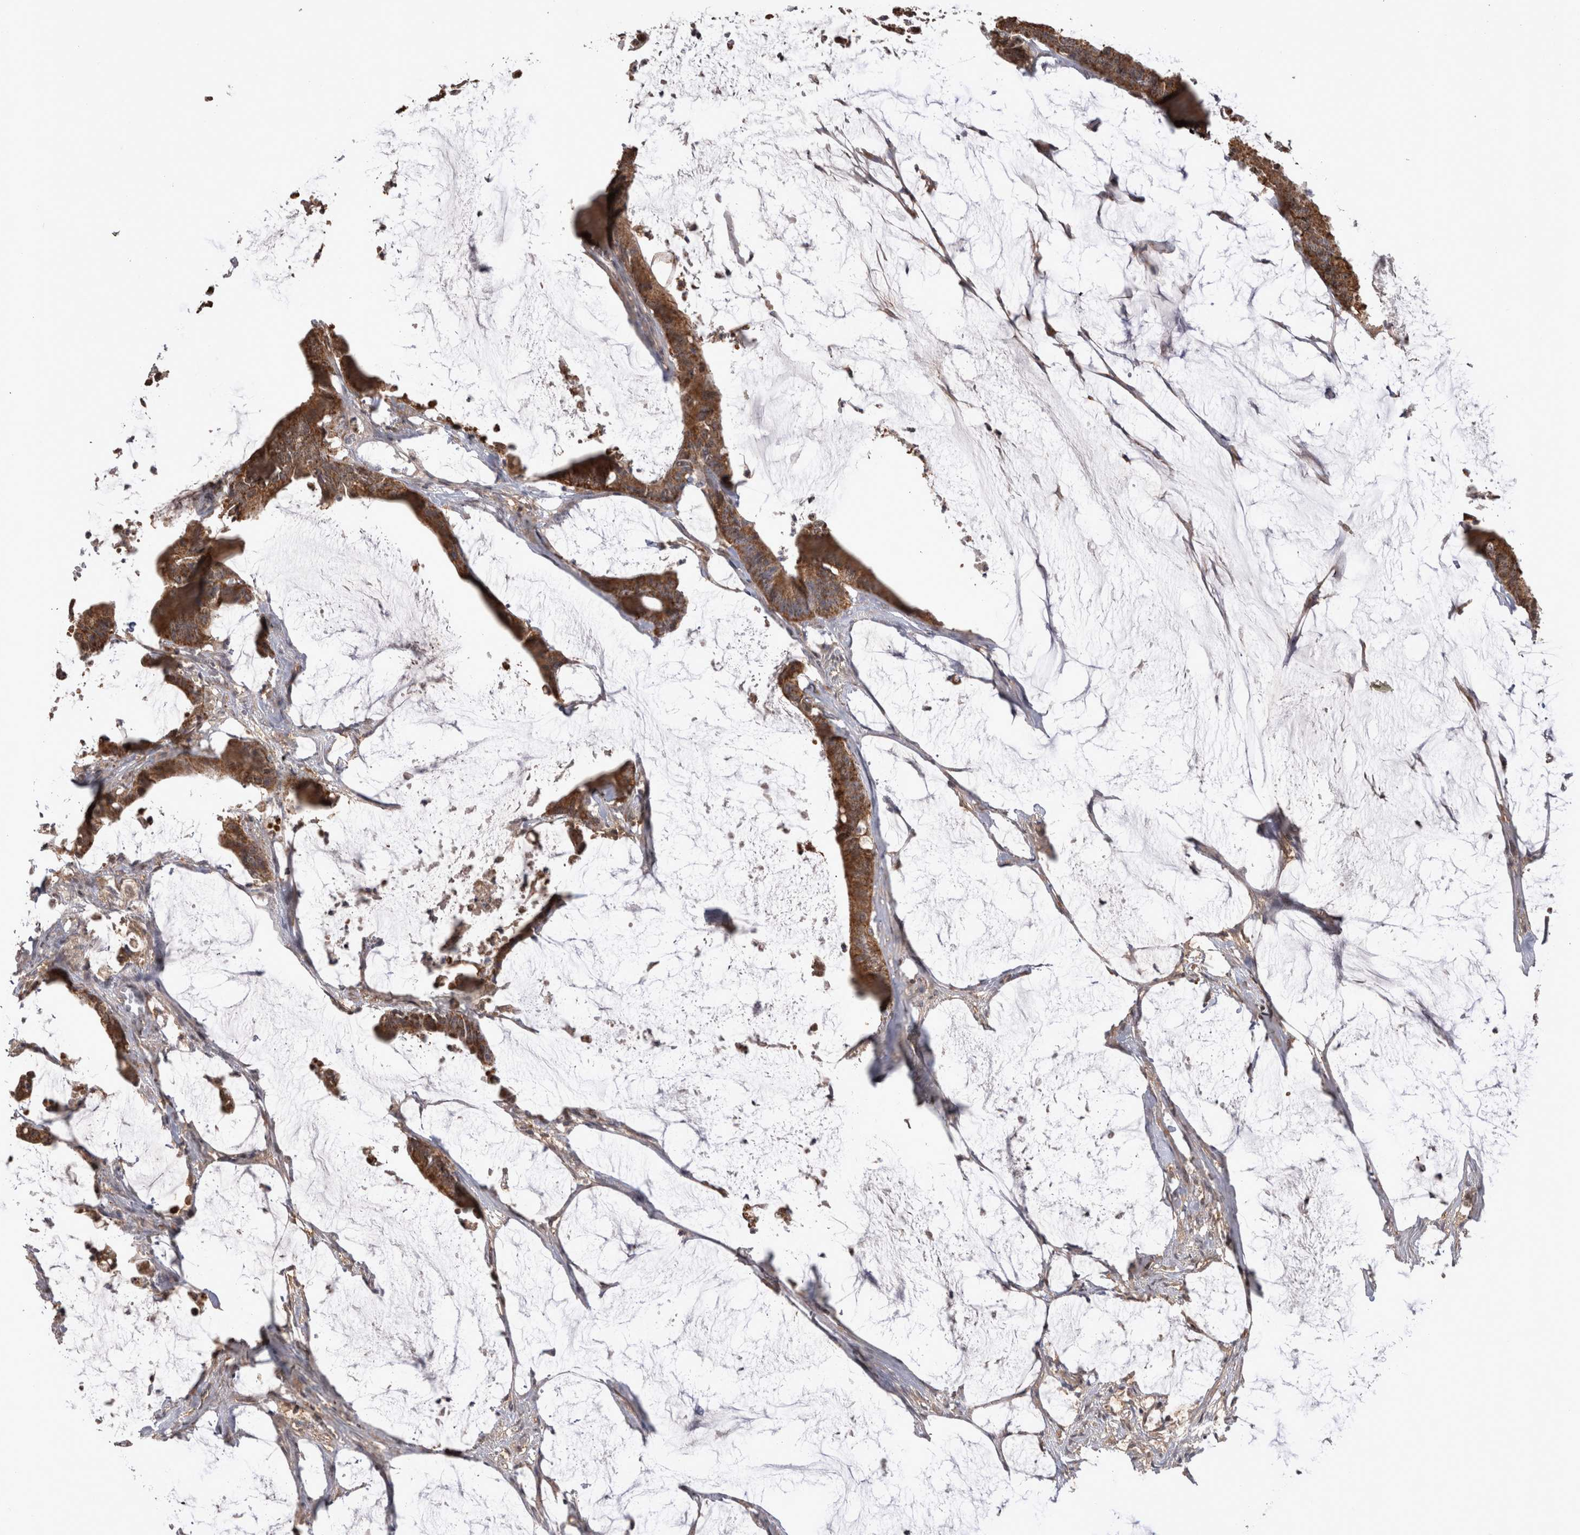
{"staining": {"intensity": "moderate", "quantity": ">75%", "location": "cytoplasmic/membranous"}, "tissue": "colorectal cancer", "cell_type": "Tumor cells", "image_type": "cancer", "snomed": [{"axis": "morphology", "description": "Adenocarcinoma, NOS"}, {"axis": "topography", "description": "Rectum"}], "caption": "Immunohistochemical staining of human colorectal cancer (adenocarcinoma) demonstrates medium levels of moderate cytoplasmic/membranous protein staining in approximately >75% of tumor cells. The staining is performed using DAB brown chromogen to label protein expression. The nuclei are counter-stained blue using hematoxylin.", "gene": "PREP", "patient": {"sex": "female", "age": 66}}